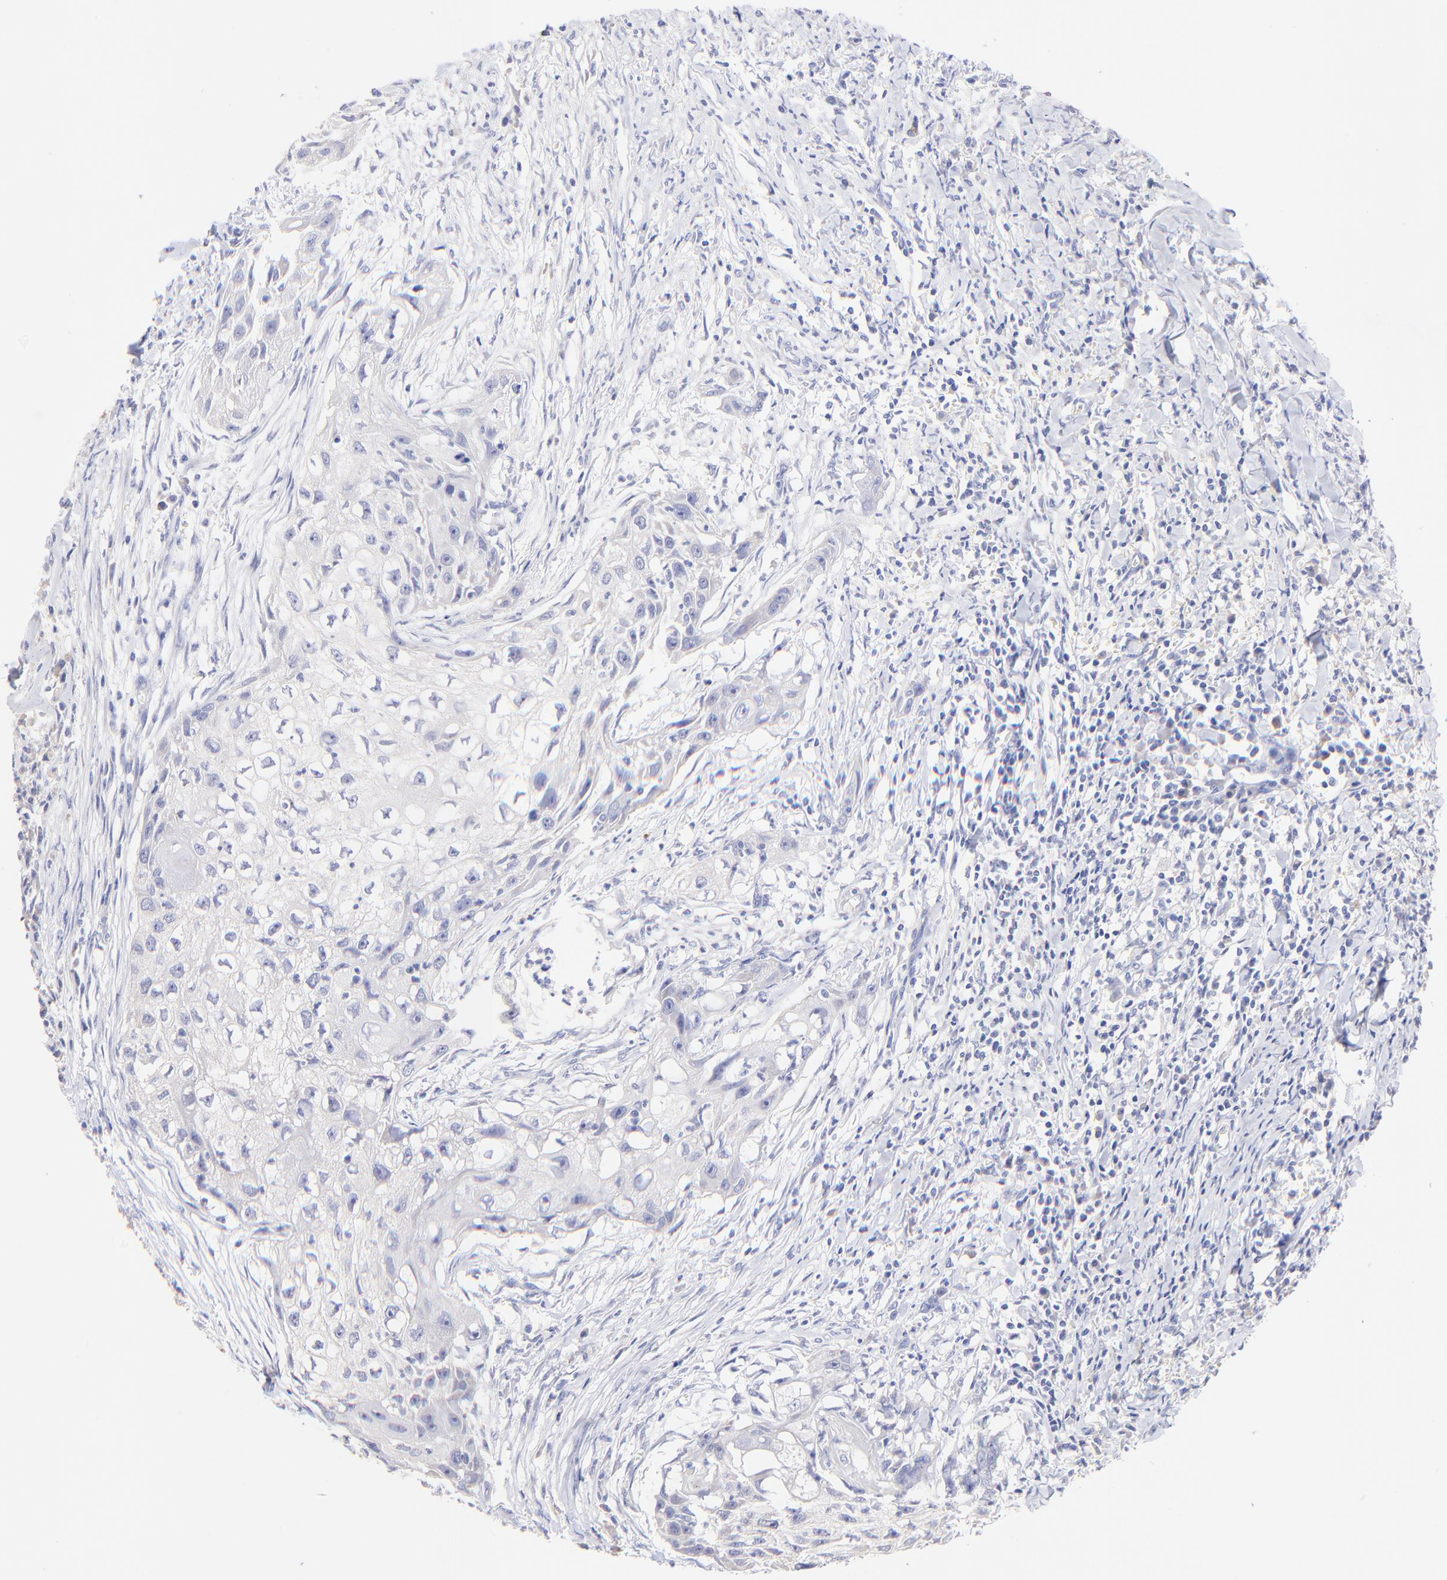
{"staining": {"intensity": "negative", "quantity": "none", "location": "none"}, "tissue": "head and neck cancer", "cell_type": "Tumor cells", "image_type": "cancer", "snomed": [{"axis": "morphology", "description": "Squamous cell carcinoma, NOS"}, {"axis": "topography", "description": "Head-Neck"}], "caption": "This is a micrograph of immunohistochemistry staining of squamous cell carcinoma (head and neck), which shows no expression in tumor cells. Nuclei are stained in blue.", "gene": "RAB3A", "patient": {"sex": "male", "age": 64}}